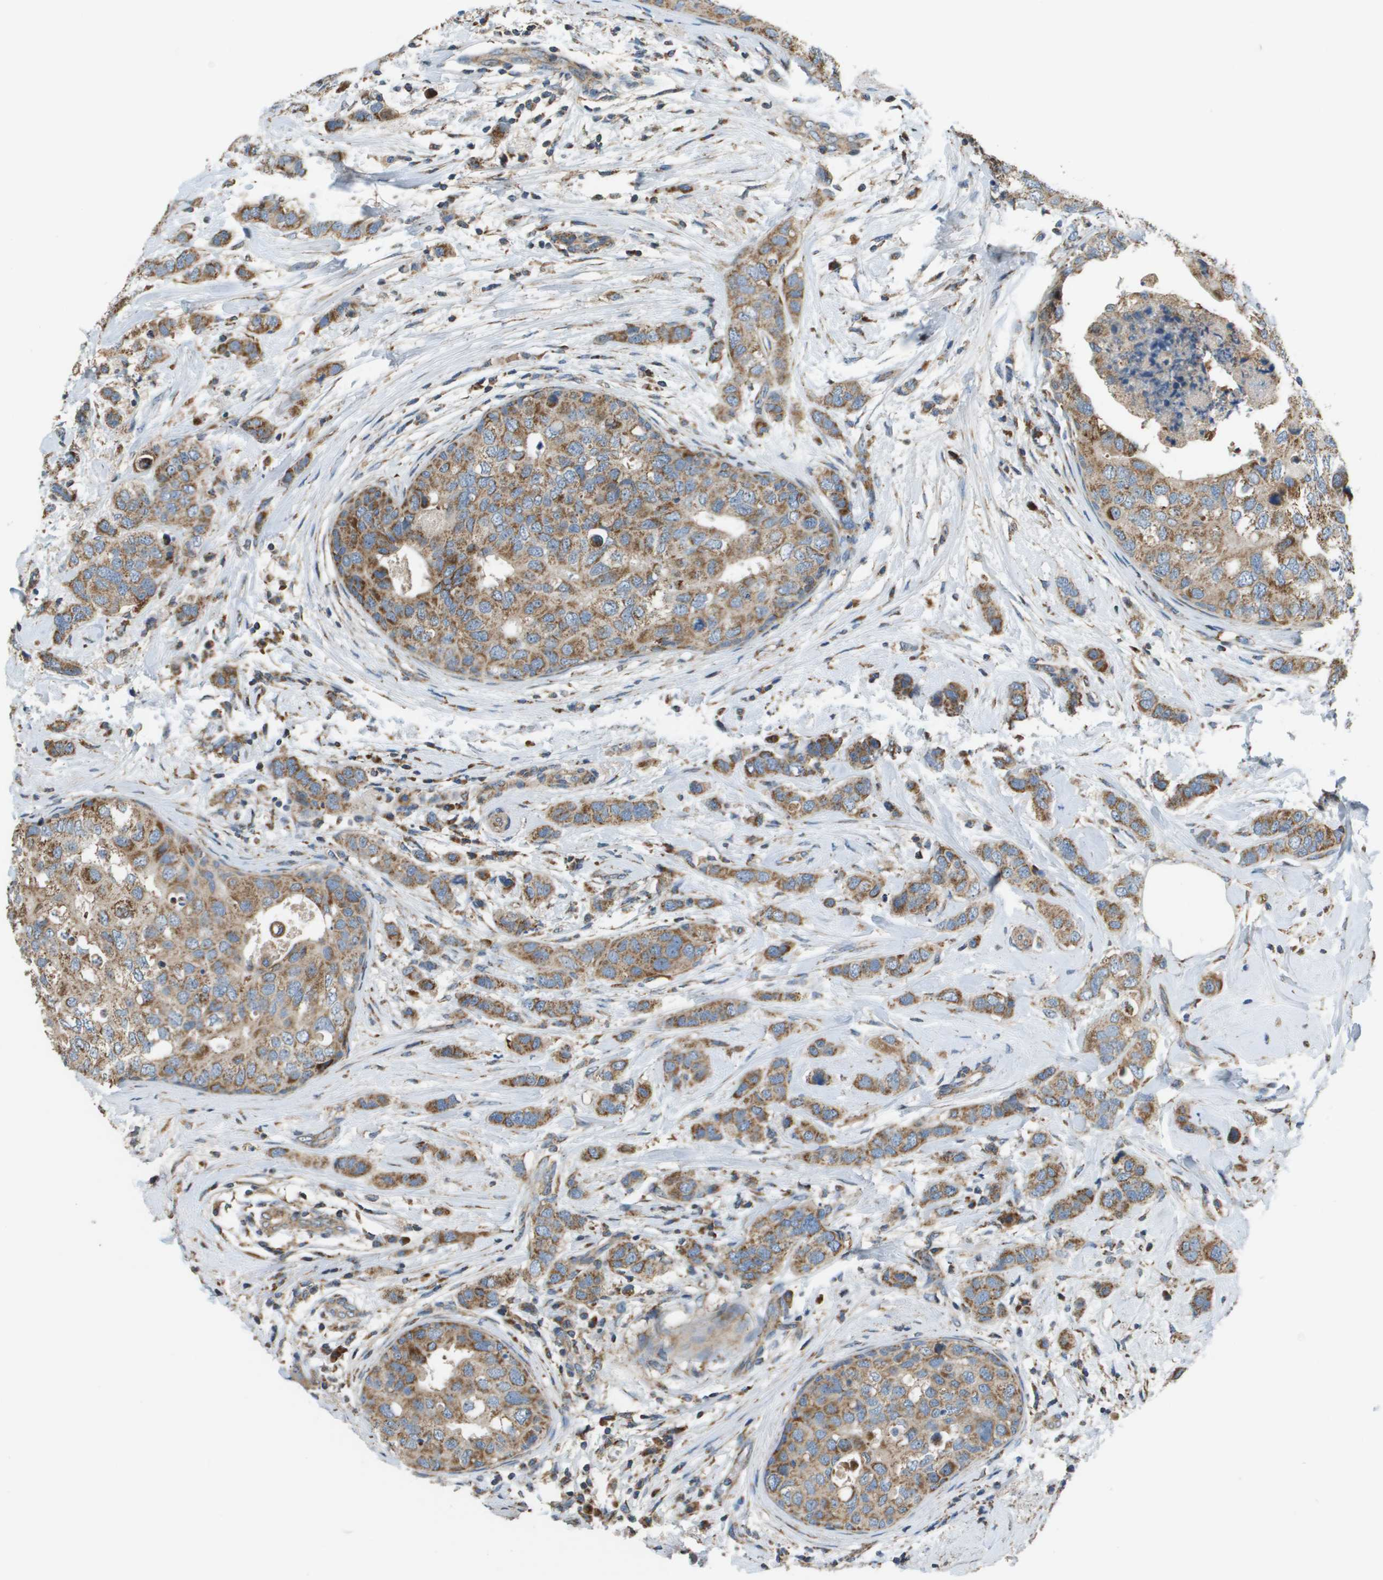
{"staining": {"intensity": "moderate", "quantity": ">75%", "location": "cytoplasmic/membranous"}, "tissue": "breast cancer", "cell_type": "Tumor cells", "image_type": "cancer", "snomed": [{"axis": "morphology", "description": "Duct carcinoma"}, {"axis": "topography", "description": "Breast"}], "caption": "Brown immunohistochemical staining in human breast invasive ductal carcinoma exhibits moderate cytoplasmic/membranous staining in approximately >75% of tumor cells.", "gene": "NRK", "patient": {"sex": "female", "age": 50}}